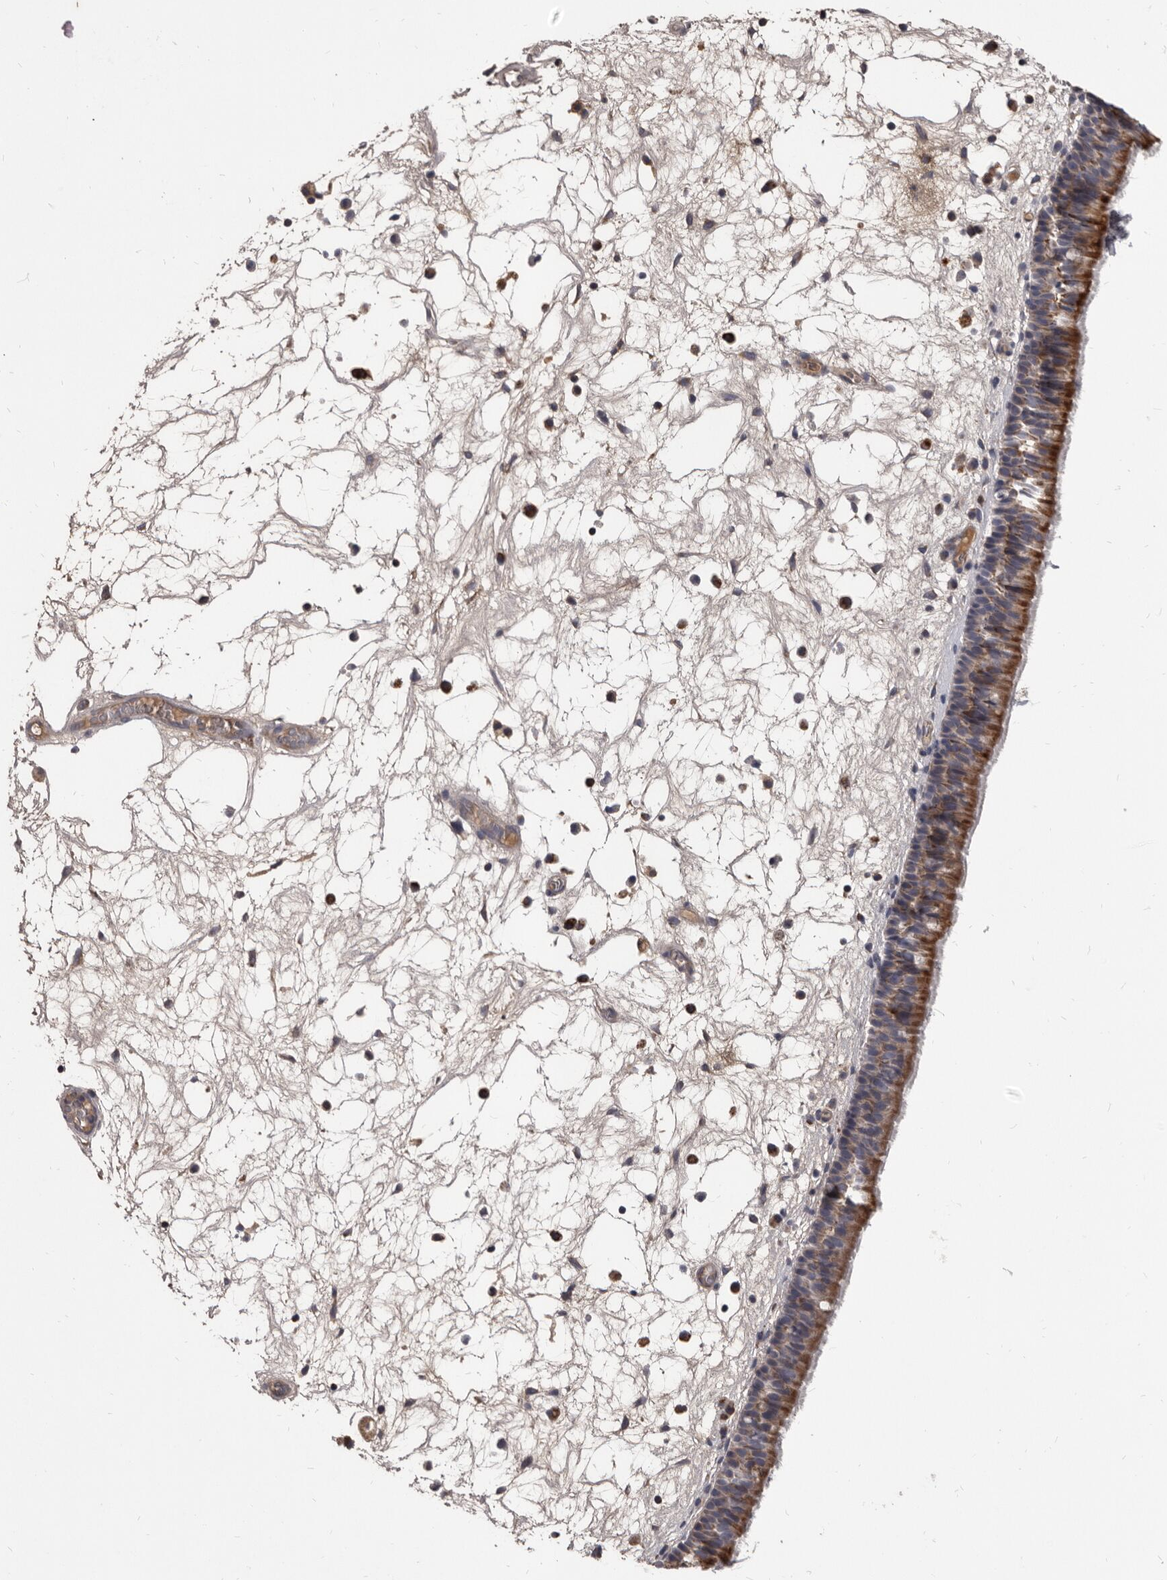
{"staining": {"intensity": "moderate", "quantity": ">75%", "location": "cytoplasmic/membranous"}, "tissue": "nasopharynx", "cell_type": "Respiratory epithelial cells", "image_type": "normal", "snomed": [{"axis": "morphology", "description": "Normal tissue, NOS"}, {"axis": "morphology", "description": "Inflammation, NOS"}, {"axis": "morphology", "description": "Malignant melanoma, Metastatic site"}, {"axis": "topography", "description": "Nasopharynx"}], "caption": "IHC staining of benign nasopharynx, which demonstrates medium levels of moderate cytoplasmic/membranous expression in about >75% of respiratory epithelial cells indicating moderate cytoplasmic/membranous protein expression. The staining was performed using DAB (brown) for protein detection and nuclei were counterstained in hematoxylin (blue).", "gene": "ALDH5A1", "patient": {"sex": "male", "age": 70}}